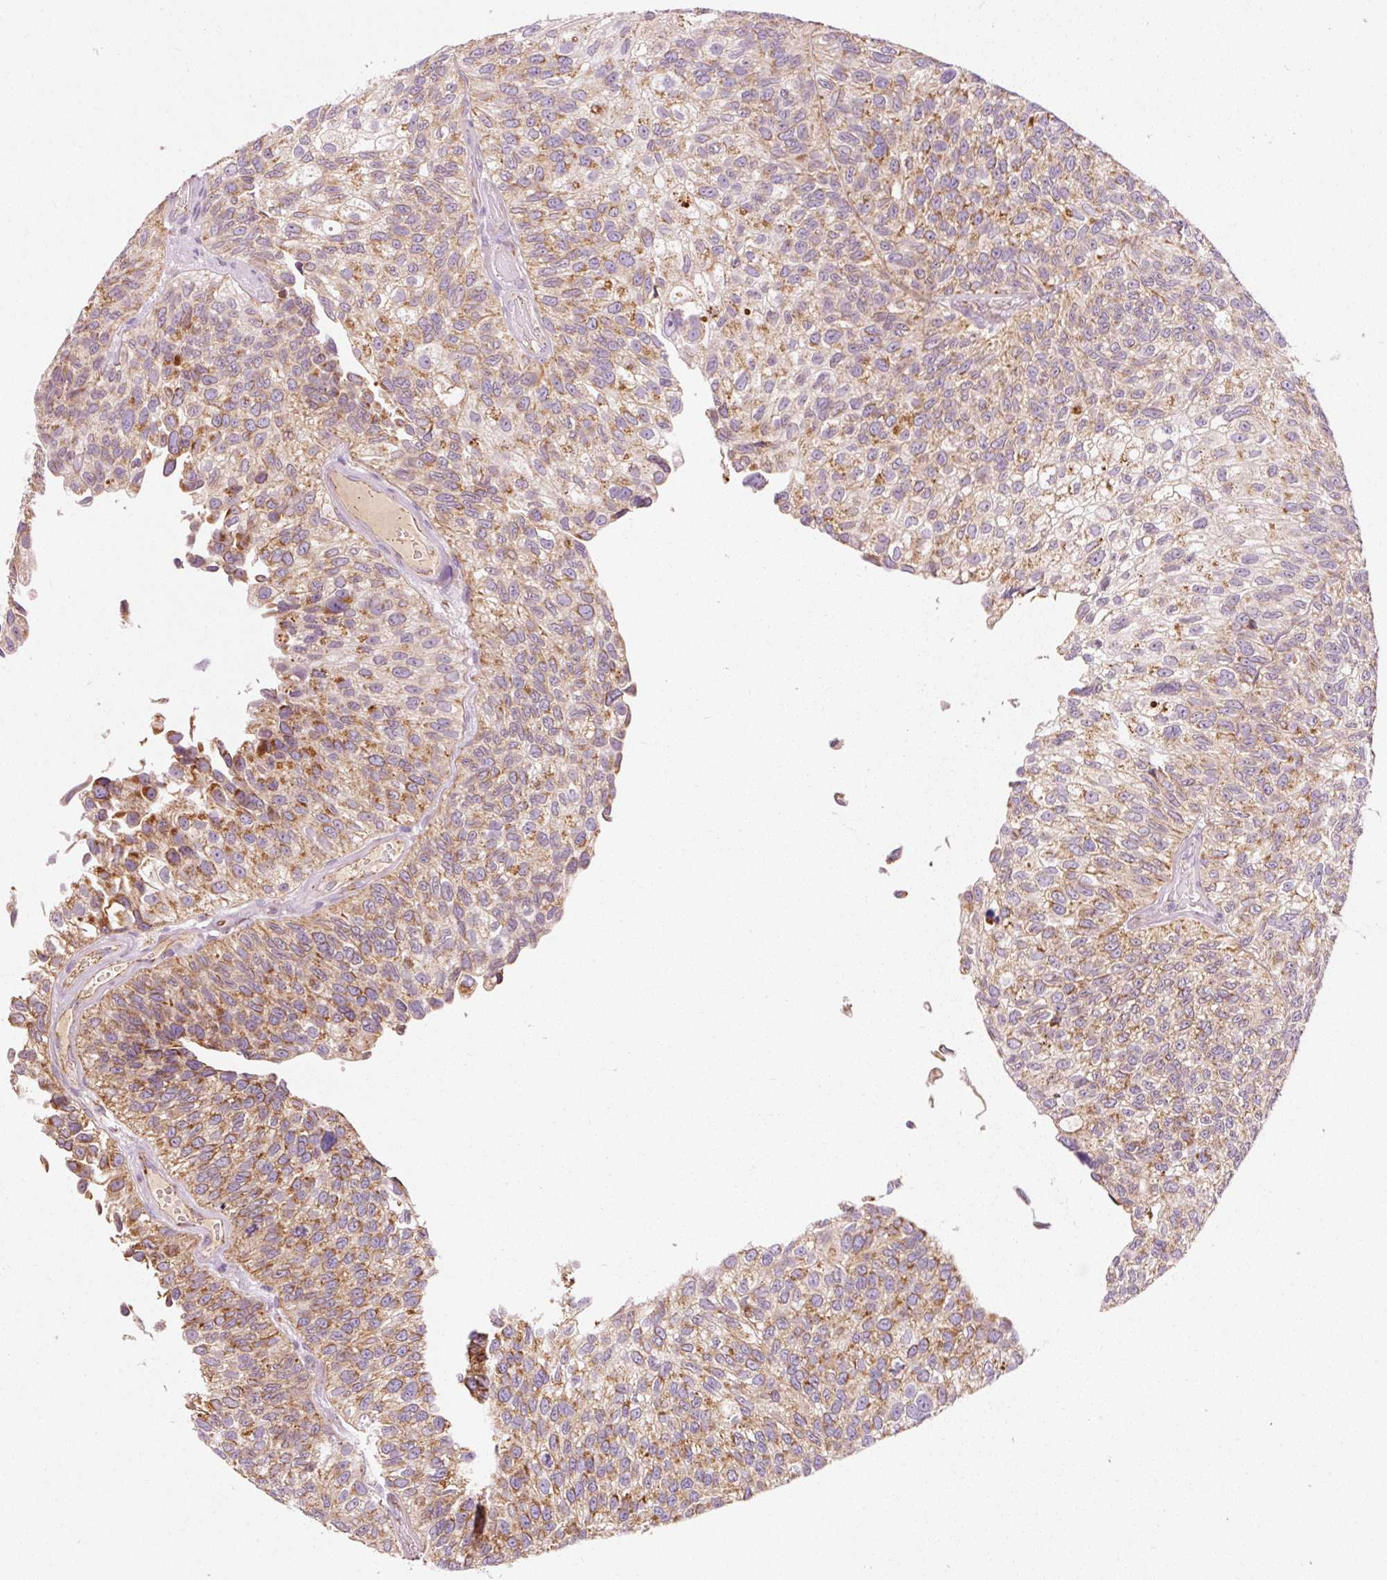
{"staining": {"intensity": "moderate", "quantity": ">75%", "location": "cytoplasmic/membranous"}, "tissue": "urothelial cancer", "cell_type": "Tumor cells", "image_type": "cancer", "snomed": [{"axis": "morphology", "description": "Urothelial carcinoma, NOS"}, {"axis": "topography", "description": "Urinary bladder"}], "caption": "Immunohistochemistry (IHC) of urothelial cancer reveals medium levels of moderate cytoplasmic/membranous expression in about >75% of tumor cells.", "gene": "NDUFB4", "patient": {"sex": "male", "age": 87}}